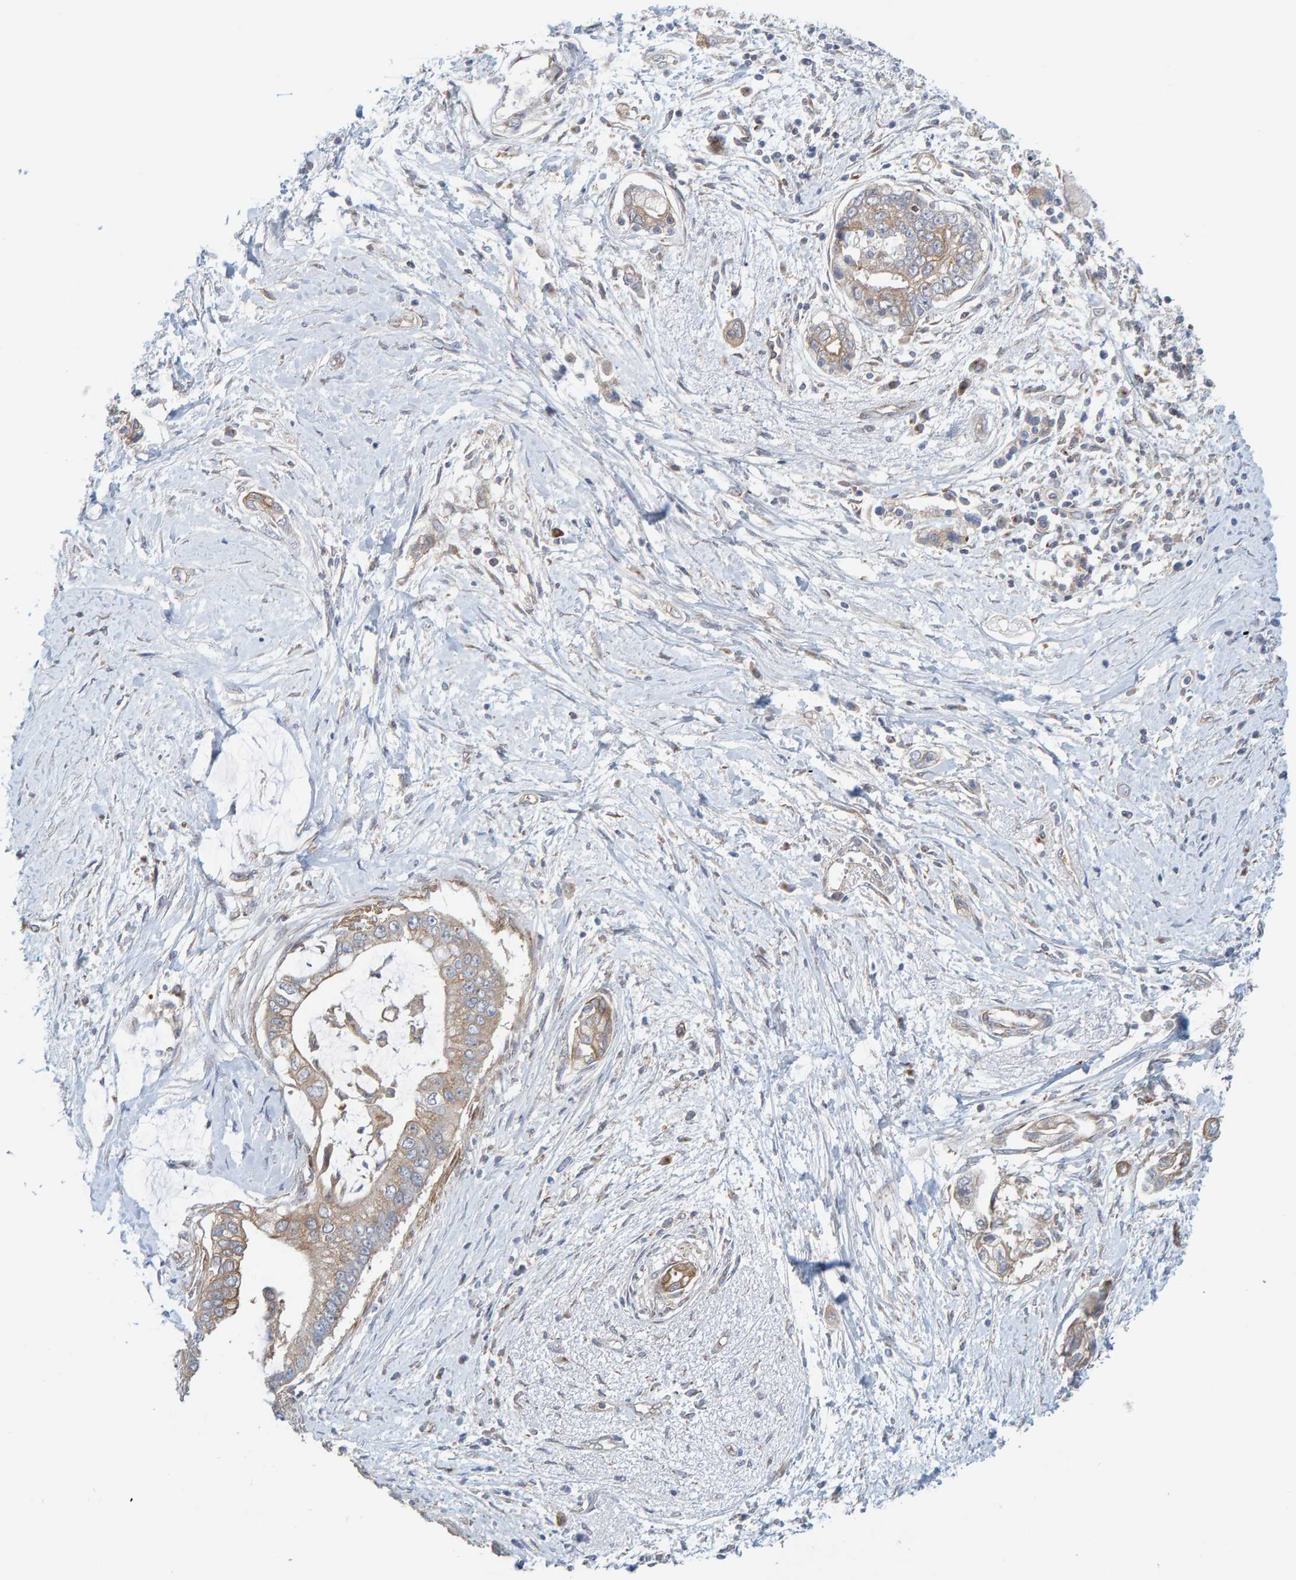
{"staining": {"intensity": "moderate", "quantity": ">75%", "location": "cytoplasmic/membranous"}, "tissue": "pancreatic cancer", "cell_type": "Tumor cells", "image_type": "cancer", "snomed": [{"axis": "morphology", "description": "Adenocarcinoma, NOS"}, {"axis": "topography", "description": "Pancreas"}], "caption": "Pancreatic cancer stained with immunohistochemistry reveals moderate cytoplasmic/membranous positivity in approximately >75% of tumor cells.", "gene": "UBAP1", "patient": {"sex": "male", "age": 59}}